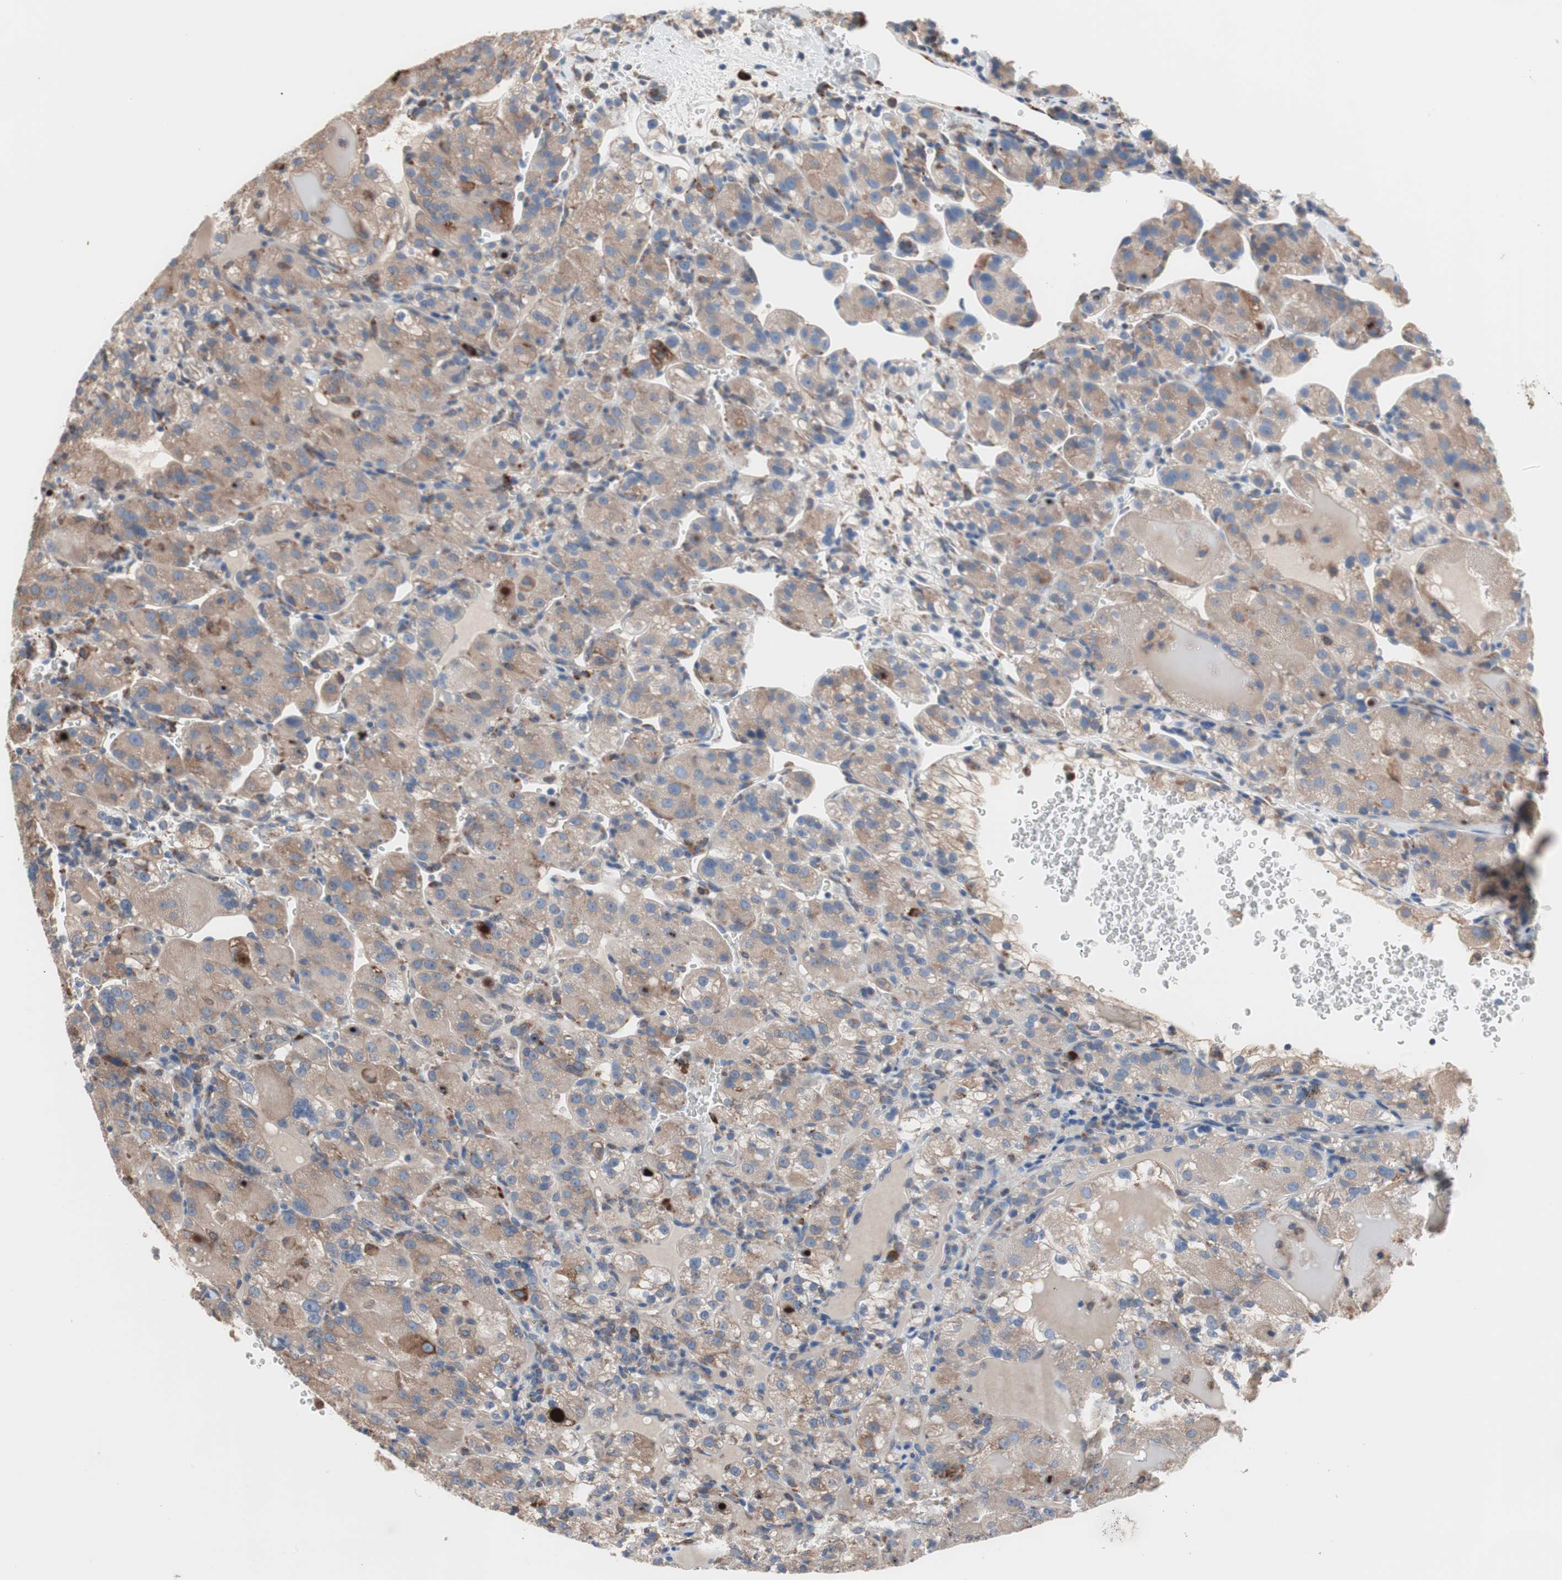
{"staining": {"intensity": "moderate", "quantity": ">75%", "location": "cytoplasmic/membranous"}, "tissue": "renal cancer", "cell_type": "Tumor cells", "image_type": "cancer", "snomed": [{"axis": "morphology", "description": "Normal tissue, NOS"}, {"axis": "morphology", "description": "Adenocarcinoma, NOS"}, {"axis": "topography", "description": "Kidney"}], "caption": "A histopathology image showing moderate cytoplasmic/membranous staining in approximately >75% of tumor cells in renal cancer, as visualized by brown immunohistochemical staining.", "gene": "SLC27A4", "patient": {"sex": "male", "age": 61}}